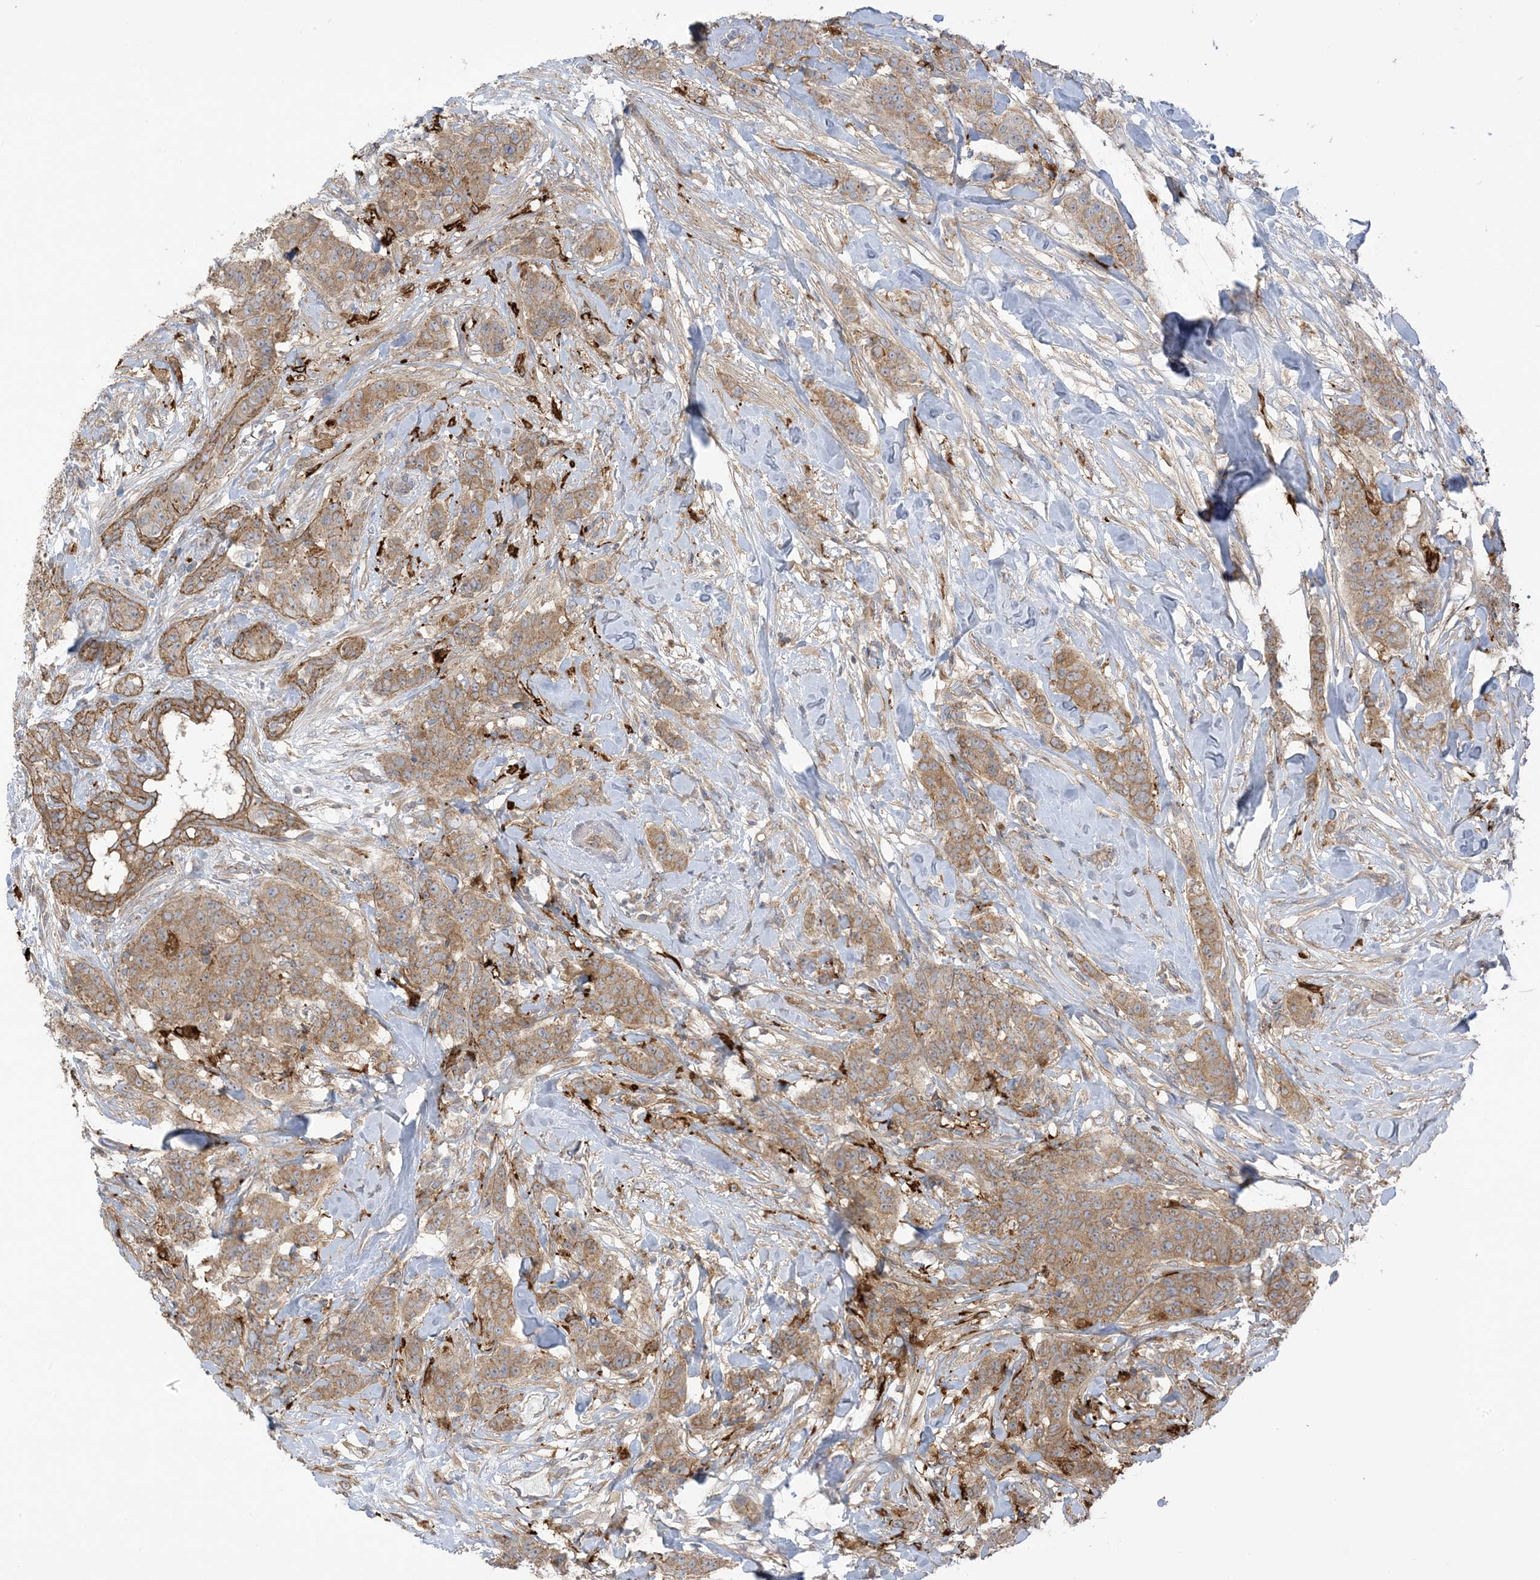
{"staining": {"intensity": "moderate", "quantity": ">75%", "location": "cytoplasmic/membranous"}, "tissue": "breast cancer", "cell_type": "Tumor cells", "image_type": "cancer", "snomed": [{"axis": "morphology", "description": "Duct carcinoma"}, {"axis": "topography", "description": "Breast"}], "caption": "Immunohistochemistry (IHC) staining of intraductal carcinoma (breast), which exhibits medium levels of moderate cytoplasmic/membranous expression in approximately >75% of tumor cells indicating moderate cytoplasmic/membranous protein positivity. The staining was performed using DAB (brown) for protein detection and nuclei were counterstained in hematoxylin (blue).", "gene": "ICMT", "patient": {"sex": "female", "age": 40}}